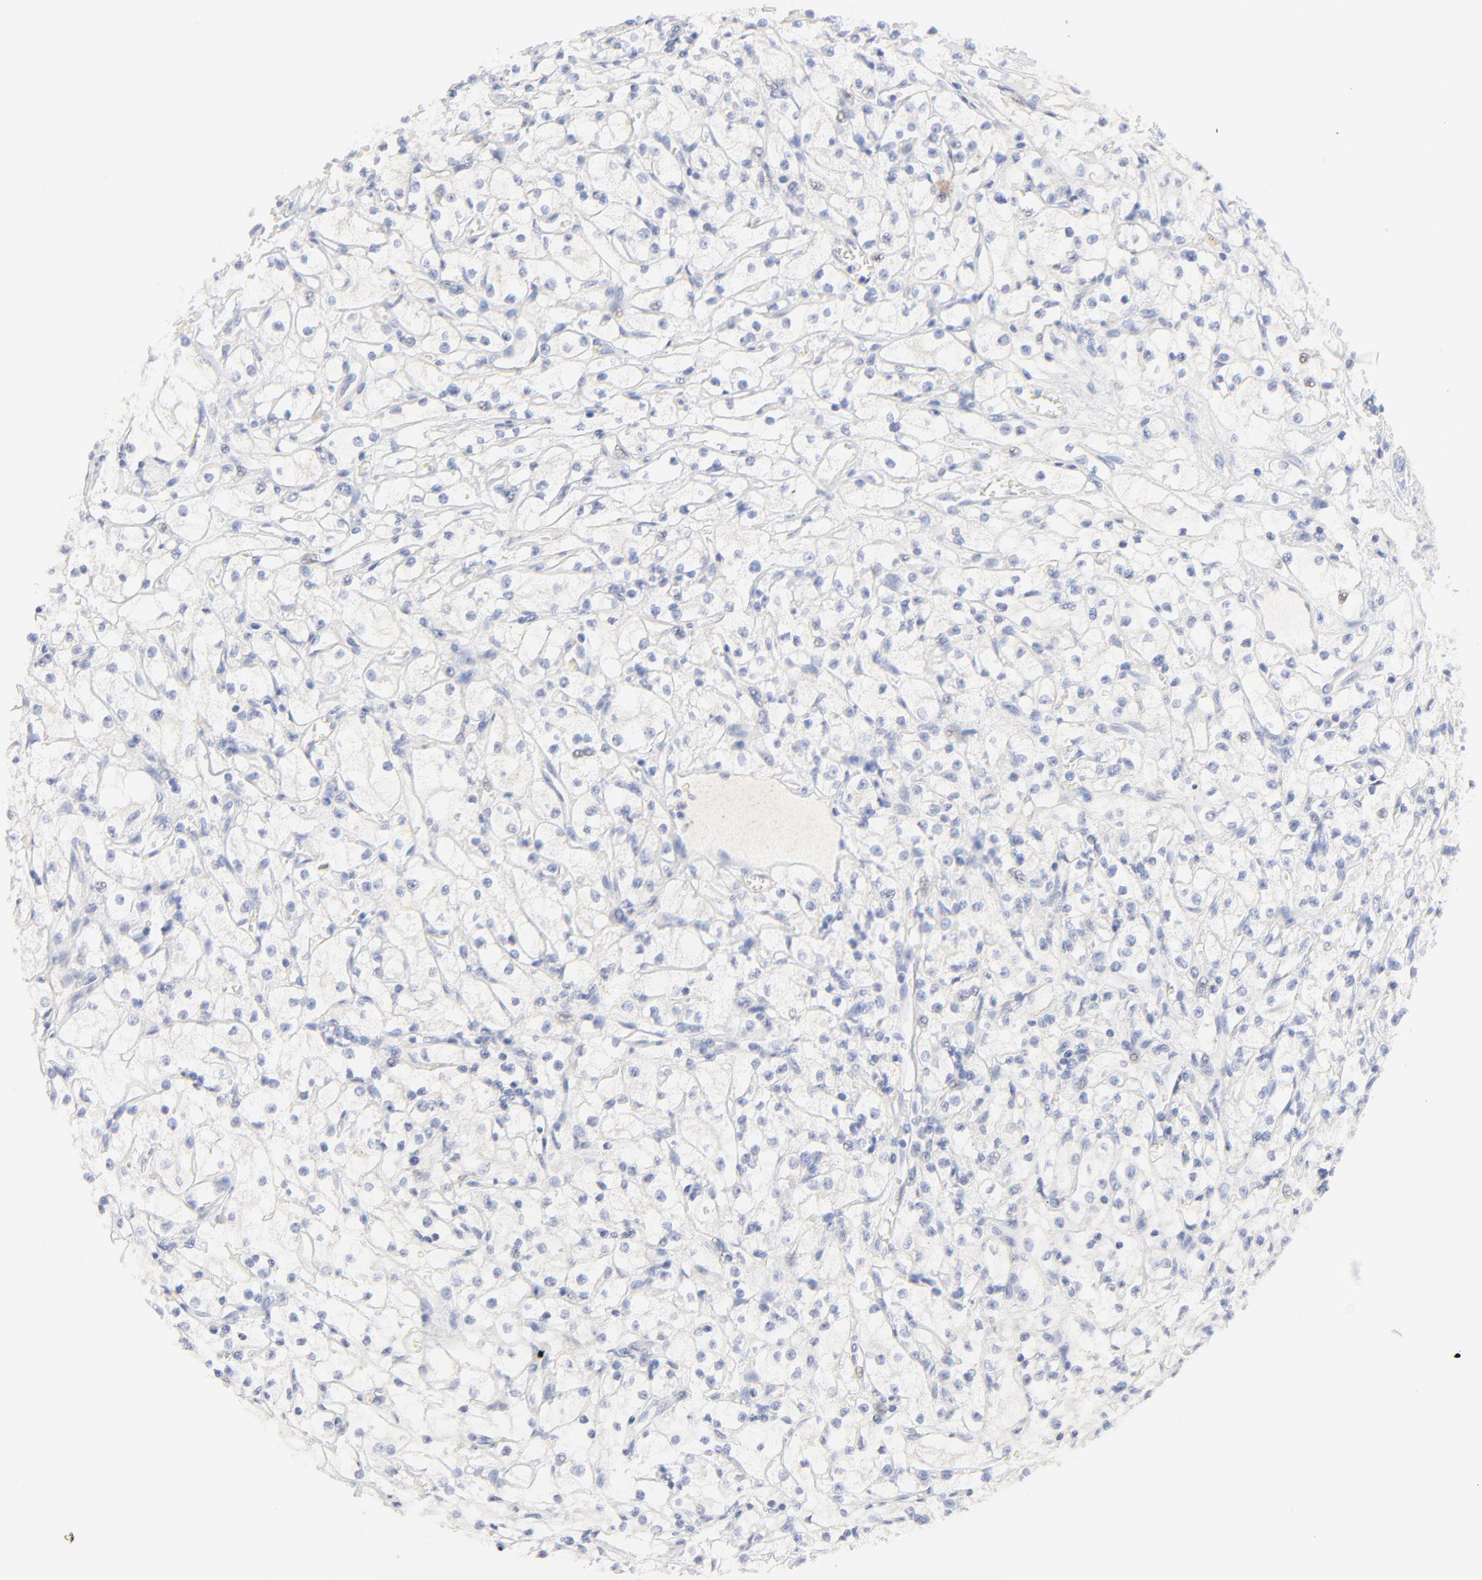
{"staining": {"intensity": "negative", "quantity": "none", "location": "none"}, "tissue": "renal cancer", "cell_type": "Tumor cells", "image_type": "cancer", "snomed": [{"axis": "morphology", "description": "Adenocarcinoma, NOS"}, {"axis": "topography", "description": "Kidney"}], "caption": "High magnification brightfield microscopy of renal cancer (adenocarcinoma) stained with DAB (3,3'-diaminobenzidine) (brown) and counterstained with hematoxylin (blue): tumor cells show no significant staining.", "gene": "SULT4A1", "patient": {"sex": "male", "age": 61}}